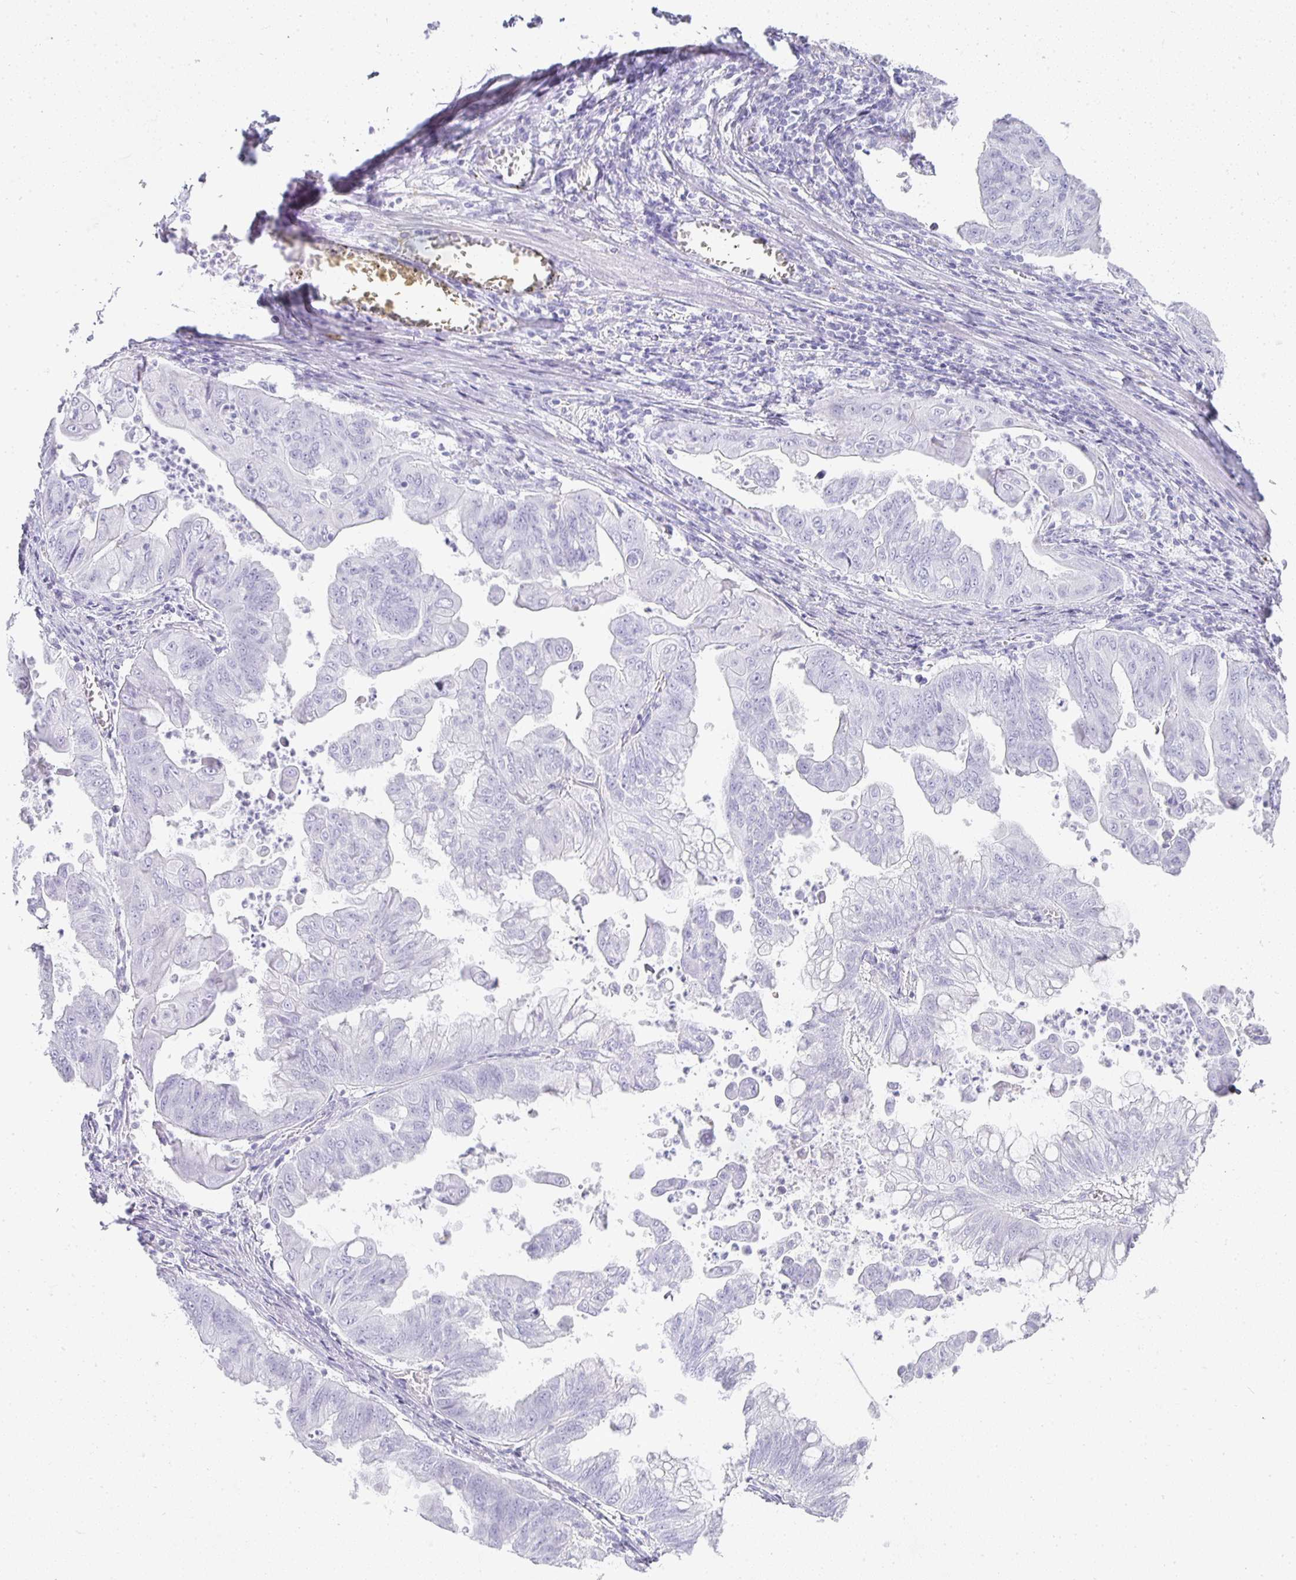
{"staining": {"intensity": "negative", "quantity": "none", "location": "none"}, "tissue": "stomach cancer", "cell_type": "Tumor cells", "image_type": "cancer", "snomed": [{"axis": "morphology", "description": "Adenocarcinoma, NOS"}, {"axis": "topography", "description": "Stomach, upper"}], "caption": "Protein analysis of stomach cancer demonstrates no significant positivity in tumor cells.", "gene": "TPSD1", "patient": {"sex": "male", "age": 80}}